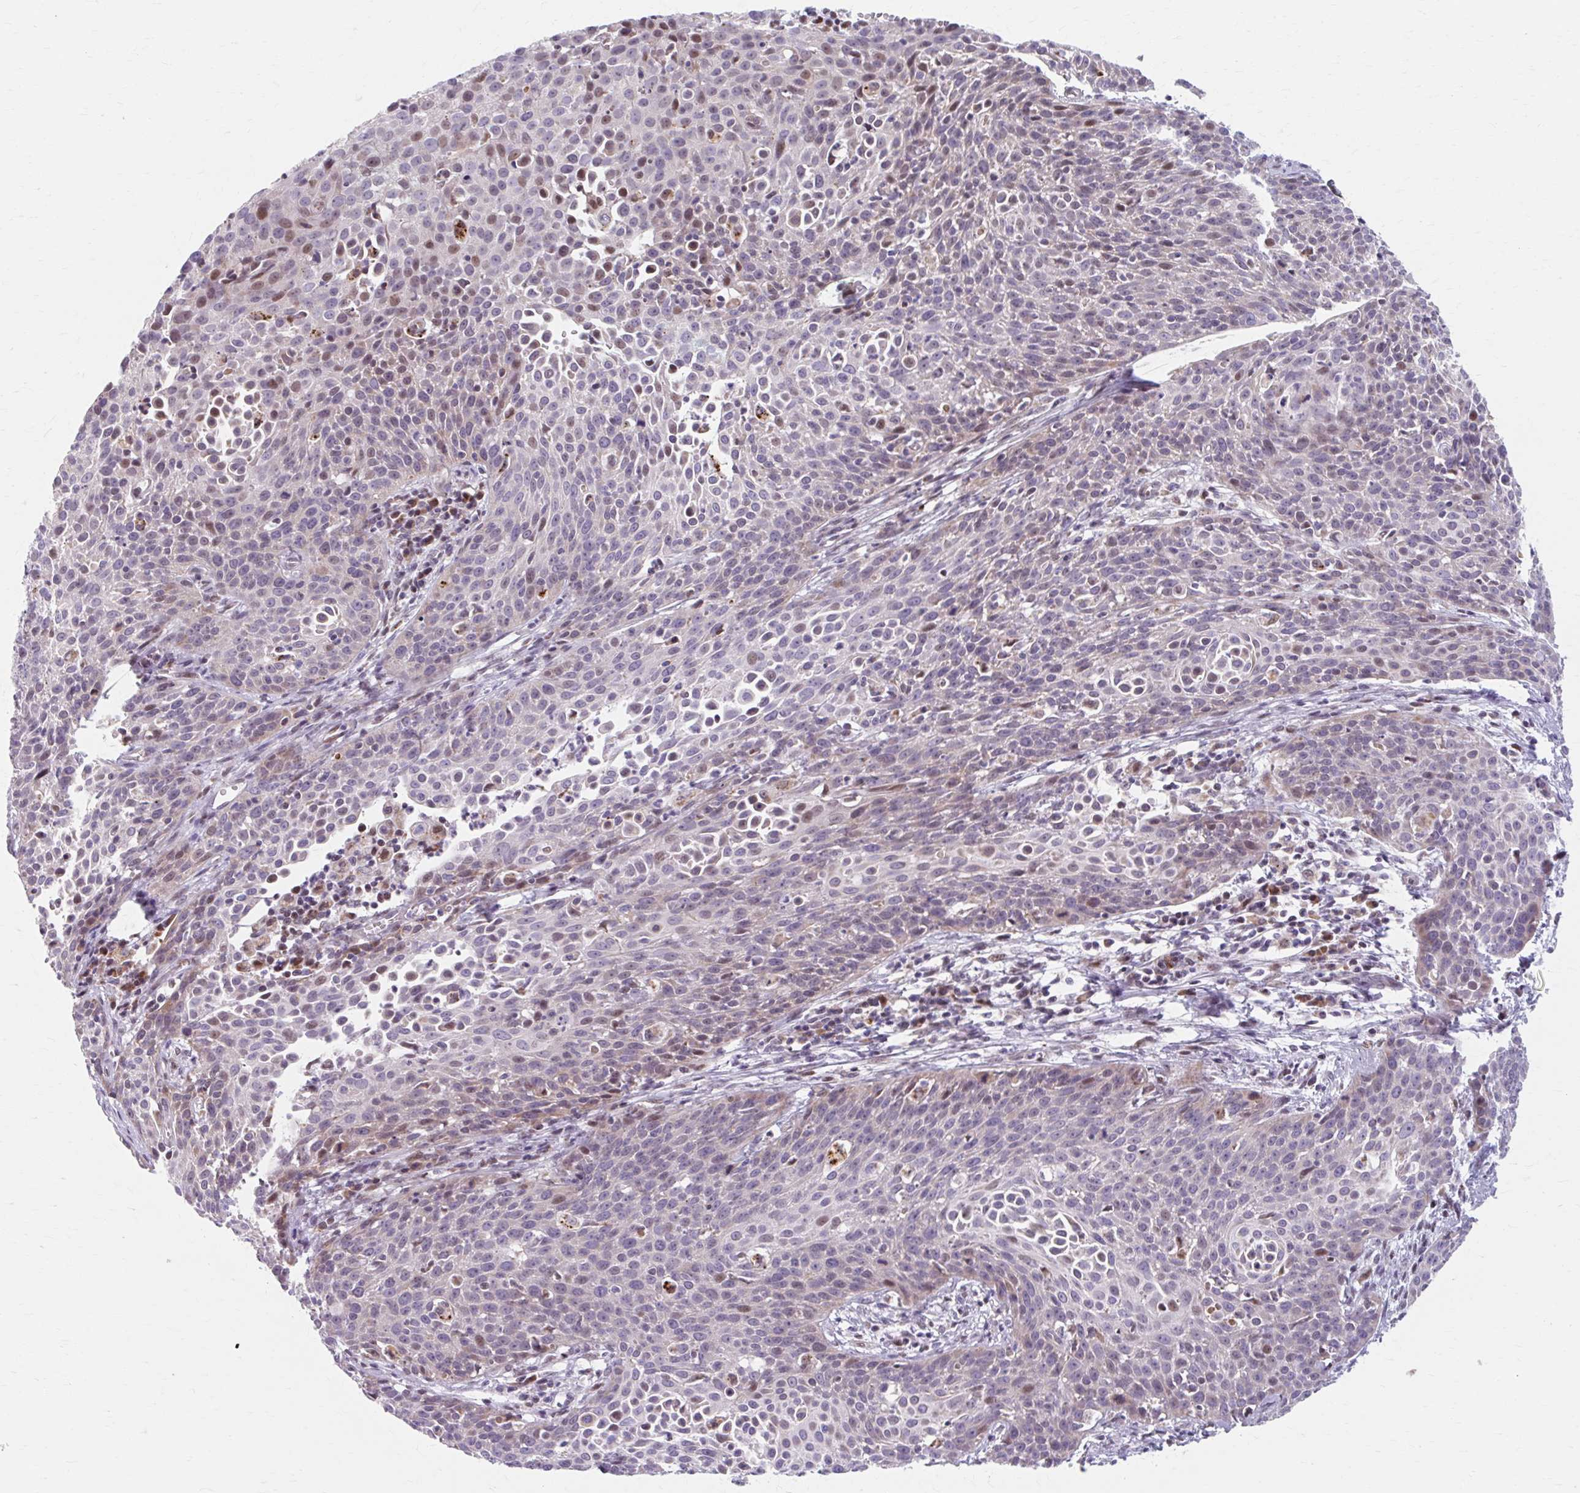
{"staining": {"intensity": "moderate", "quantity": "<25%", "location": "nuclear"}, "tissue": "cervical cancer", "cell_type": "Tumor cells", "image_type": "cancer", "snomed": [{"axis": "morphology", "description": "Squamous cell carcinoma, NOS"}, {"axis": "topography", "description": "Cervix"}], "caption": "Protein expression analysis of human cervical squamous cell carcinoma reveals moderate nuclear staining in approximately <25% of tumor cells.", "gene": "BEAN1", "patient": {"sex": "female", "age": 38}}